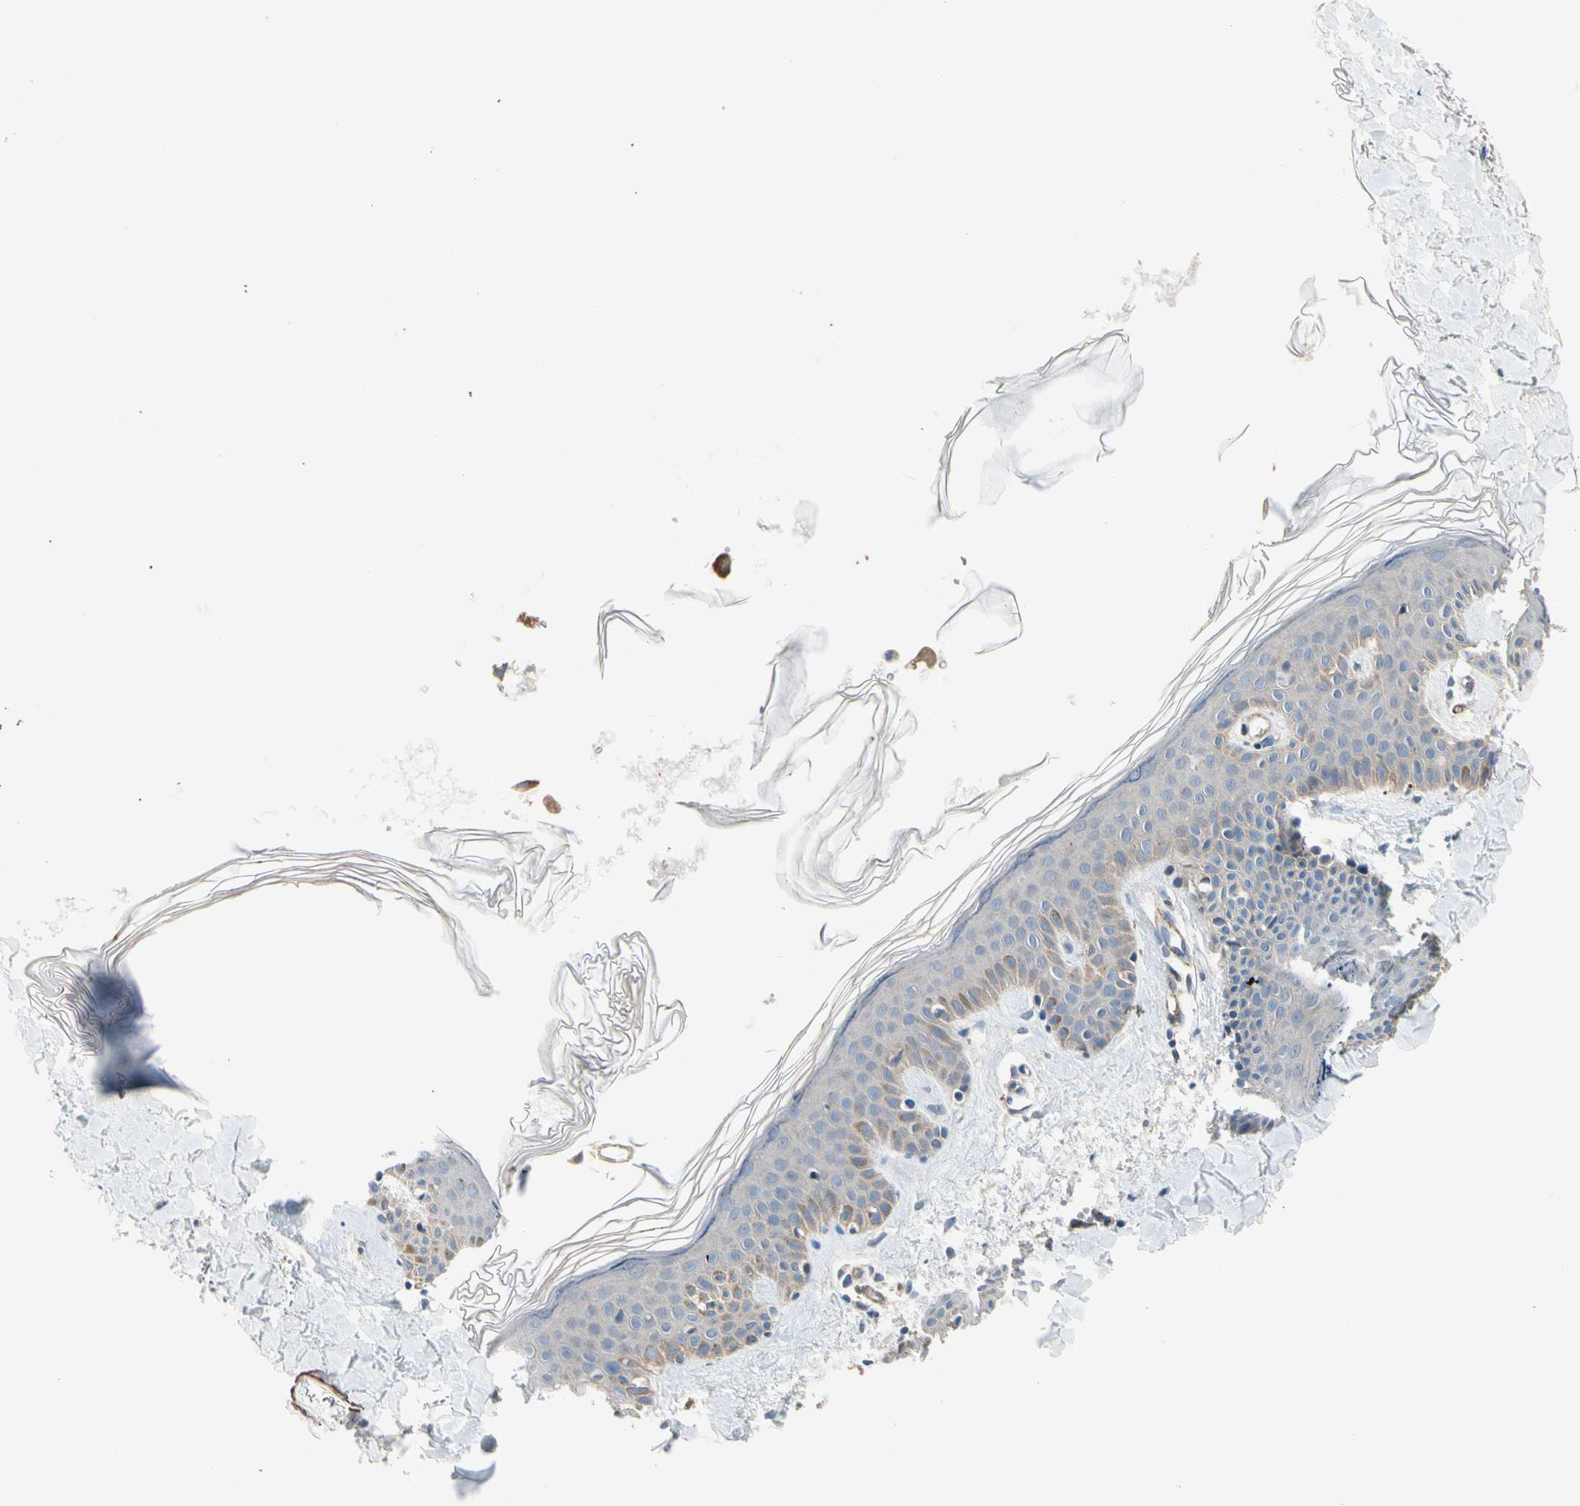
{"staining": {"intensity": "negative", "quantity": "none", "location": "none"}, "tissue": "skin", "cell_type": "Fibroblasts", "image_type": "normal", "snomed": [{"axis": "morphology", "description": "Normal tissue, NOS"}, {"axis": "topography", "description": "Skin"}], "caption": "A high-resolution histopathology image shows IHC staining of normal skin, which reveals no significant positivity in fibroblasts.", "gene": "LIMK2", "patient": {"sex": "male", "age": 67}}